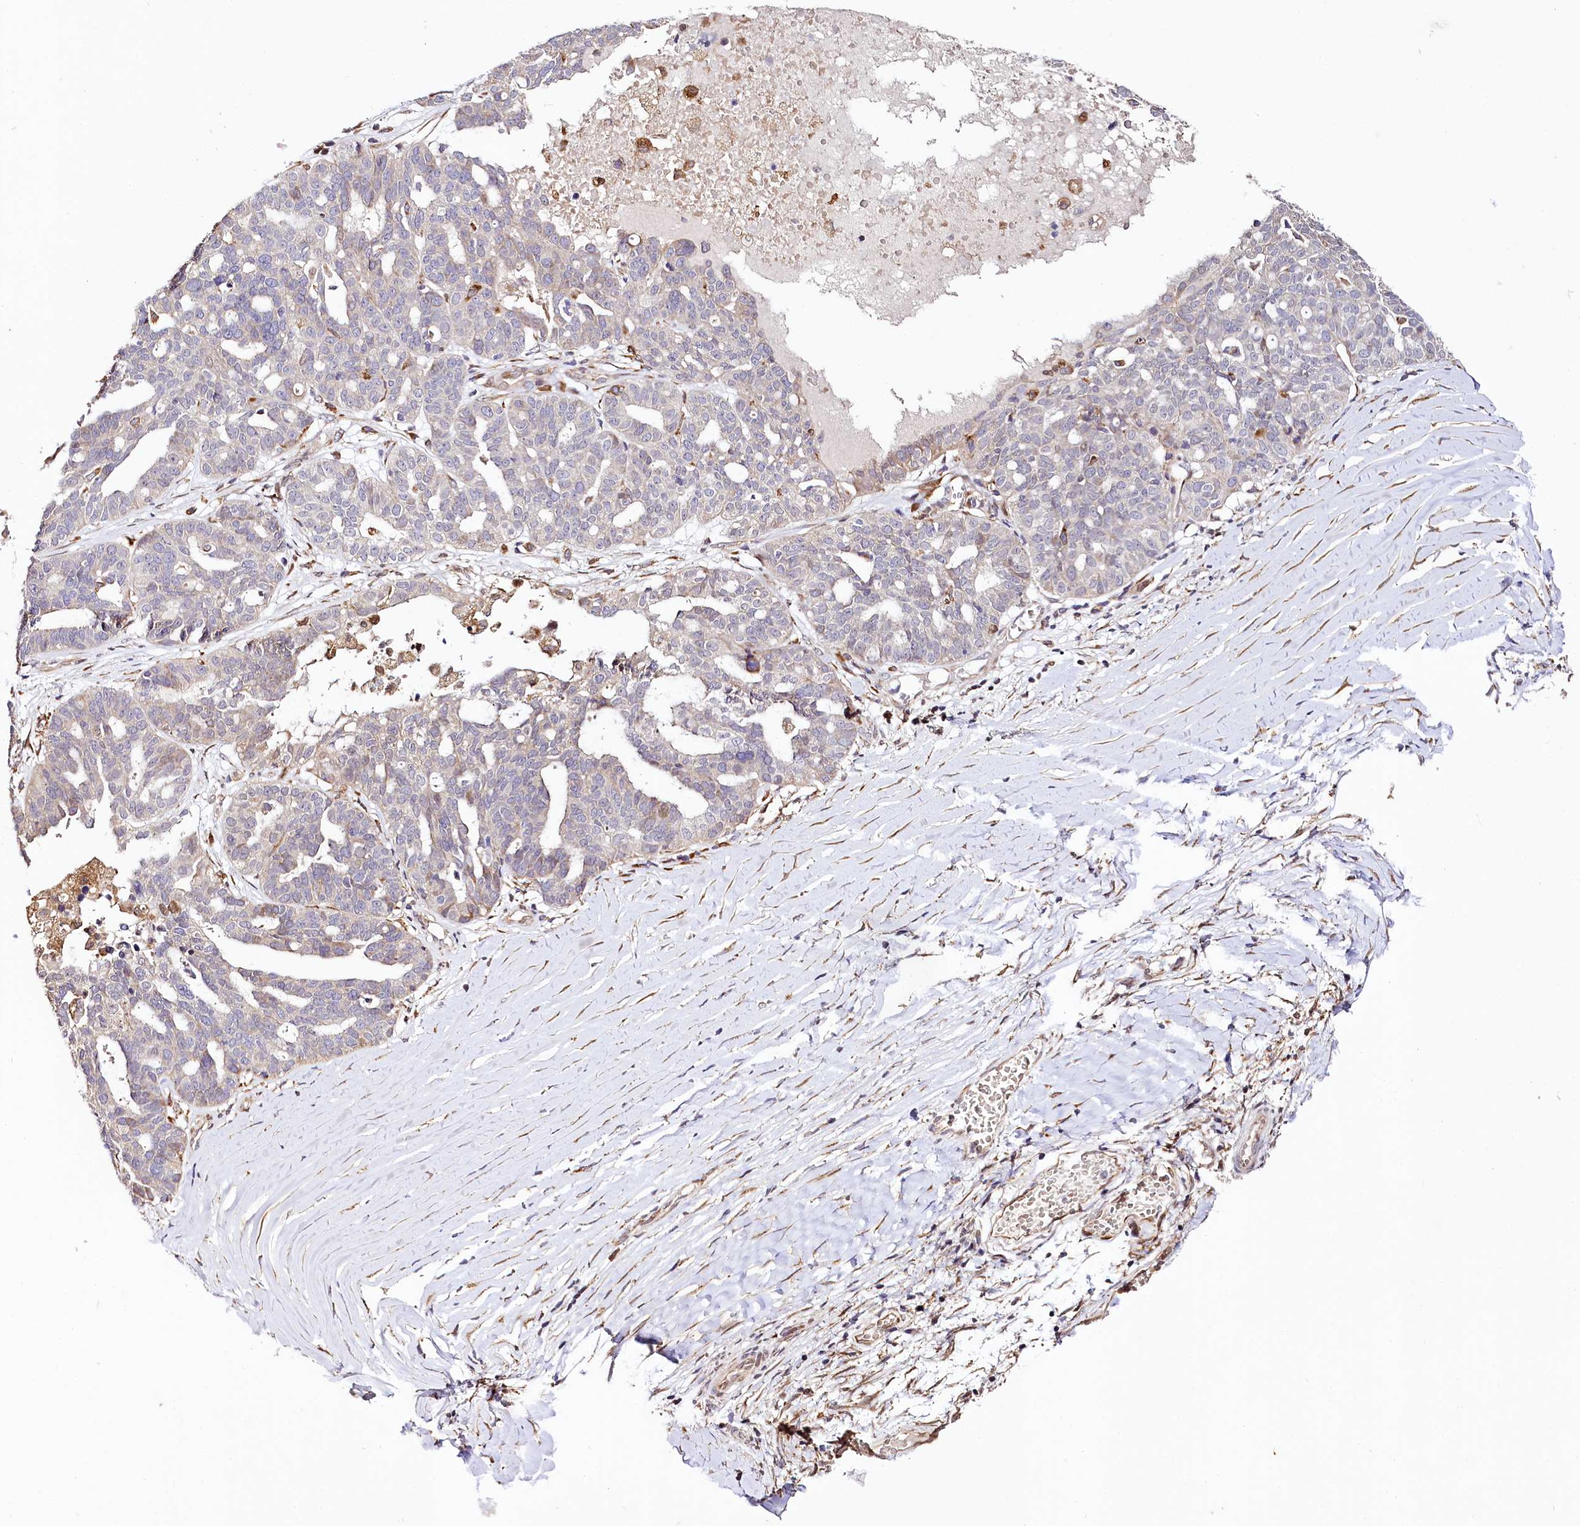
{"staining": {"intensity": "negative", "quantity": "none", "location": "none"}, "tissue": "ovarian cancer", "cell_type": "Tumor cells", "image_type": "cancer", "snomed": [{"axis": "morphology", "description": "Cystadenocarcinoma, serous, NOS"}, {"axis": "topography", "description": "Ovary"}], "caption": "Immunohistochemistry (IHC) photomicrograph of serous cystadenocarcinoma (ovarian) stained for a protein (brown), which demonstrates no expression in tumor cells.", "gene": "CUTC", "patient": {"sex": "female", "age": 59}}